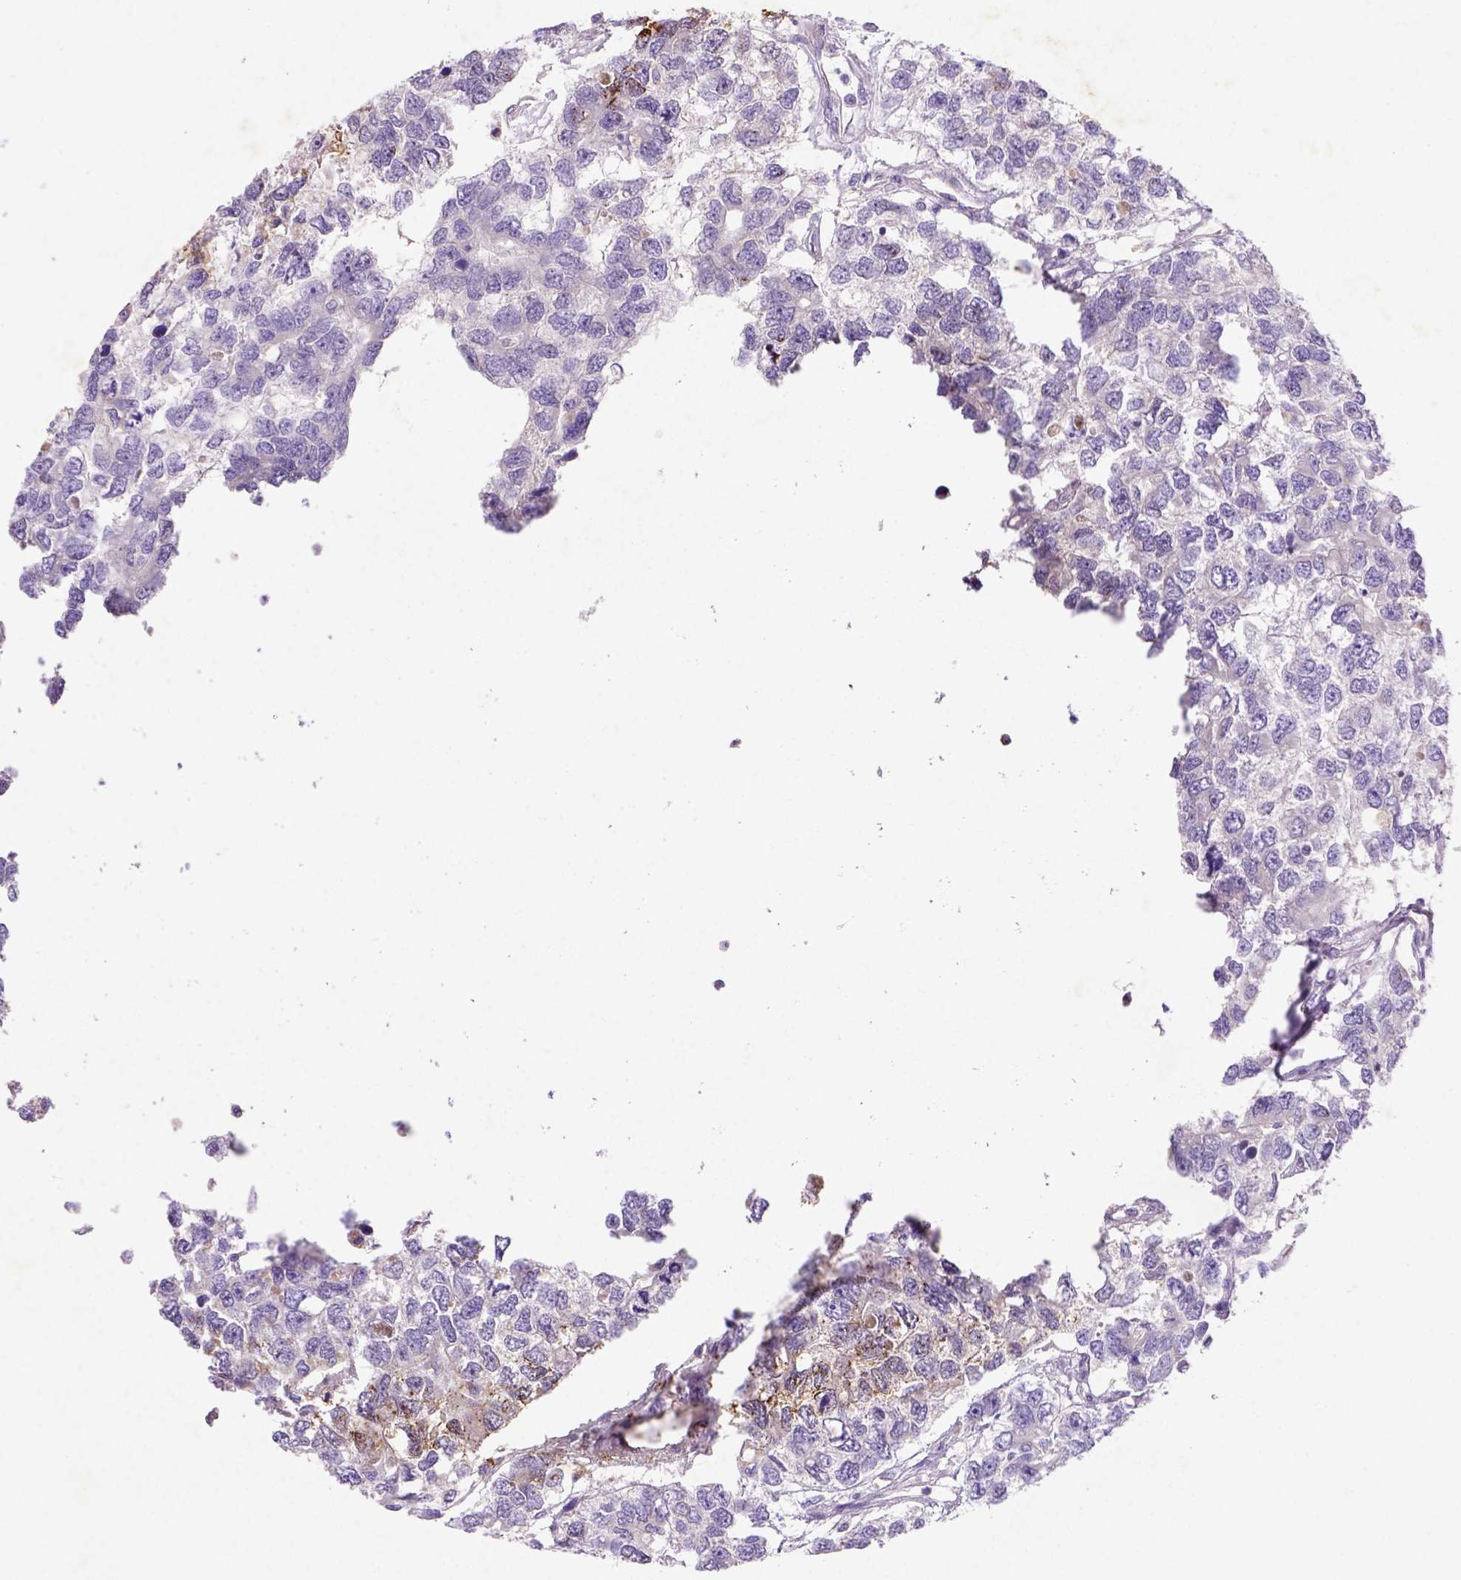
{"staining": {"intensity": "negative", "quantity": "none", "location": "none"}, "tissue": "testis cancer", "cell_type": "Tumor cells", "image_type": "cancer", "snomed": [{"axis": "morphology", "description": "Seminoma, NOS"}, {"axis": "topography", "description": "Testis"}], "caption": "Histopathology image shows no protein positivity in tumor cells of testis cancer (seminoma) tissue.", "gene": "NUDT2", "patient": {"sex": "male", "age": 52}}